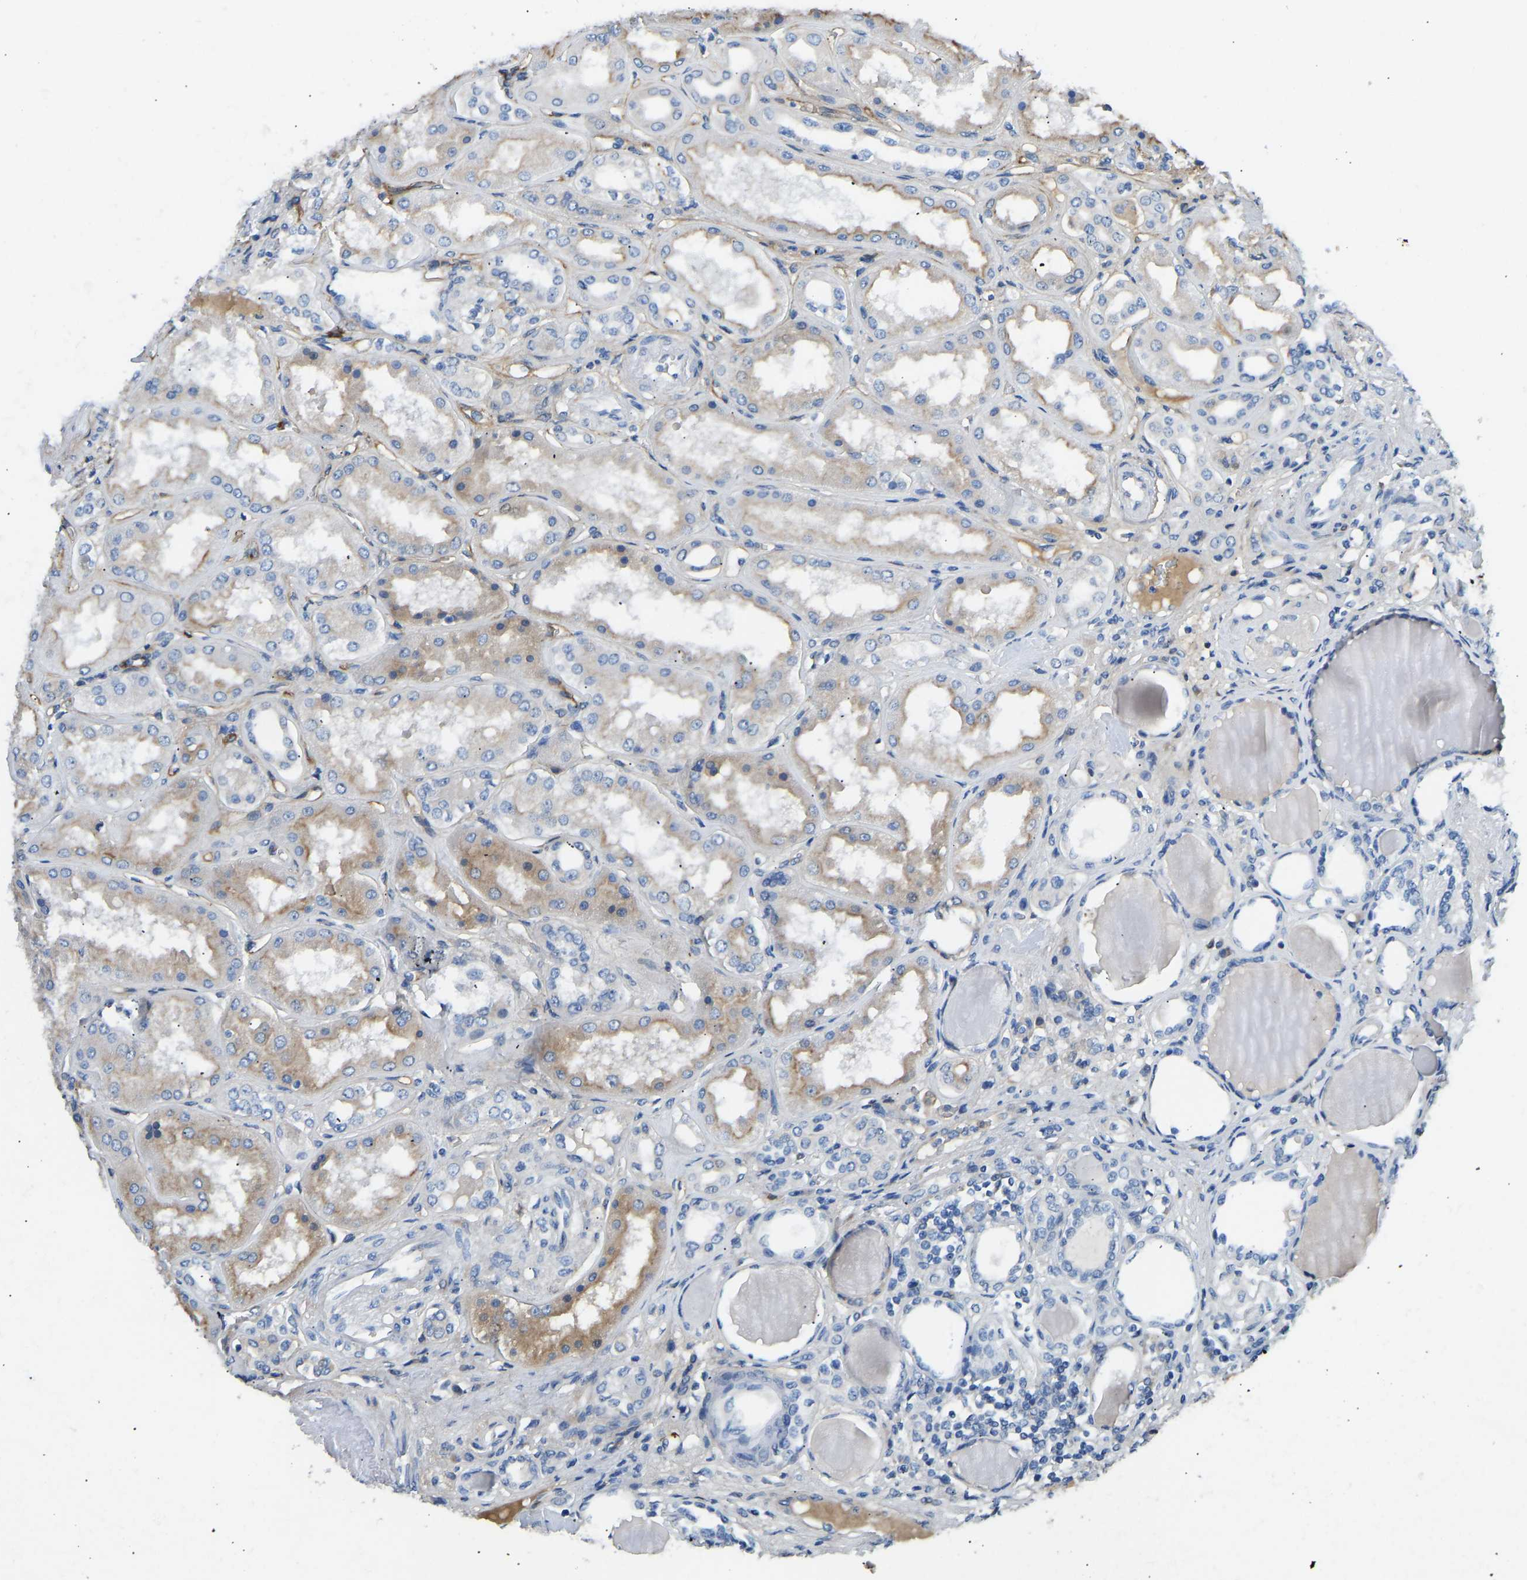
{"staining": {"intensity": "moderate", "quantity": "<25%", "location": "cytoplasmic/membranous"}, "tissue": "kidney", "cell_type": "Cells in glomeruli", "image_type": "normal", "snomed": [{"axis": "morphology", "description": "Normal tissue, NOS"}, {"axis": "topography", "description": "Kidney"}], "caption": "Moderate cytoplasmic/membranous staining for a protein is identified in approximately <25% of cells in glomeruli of normal kidney using immunohistochemistry.", "gene": "COL15A1", "patient": {"sex": "female", "age": 56}}